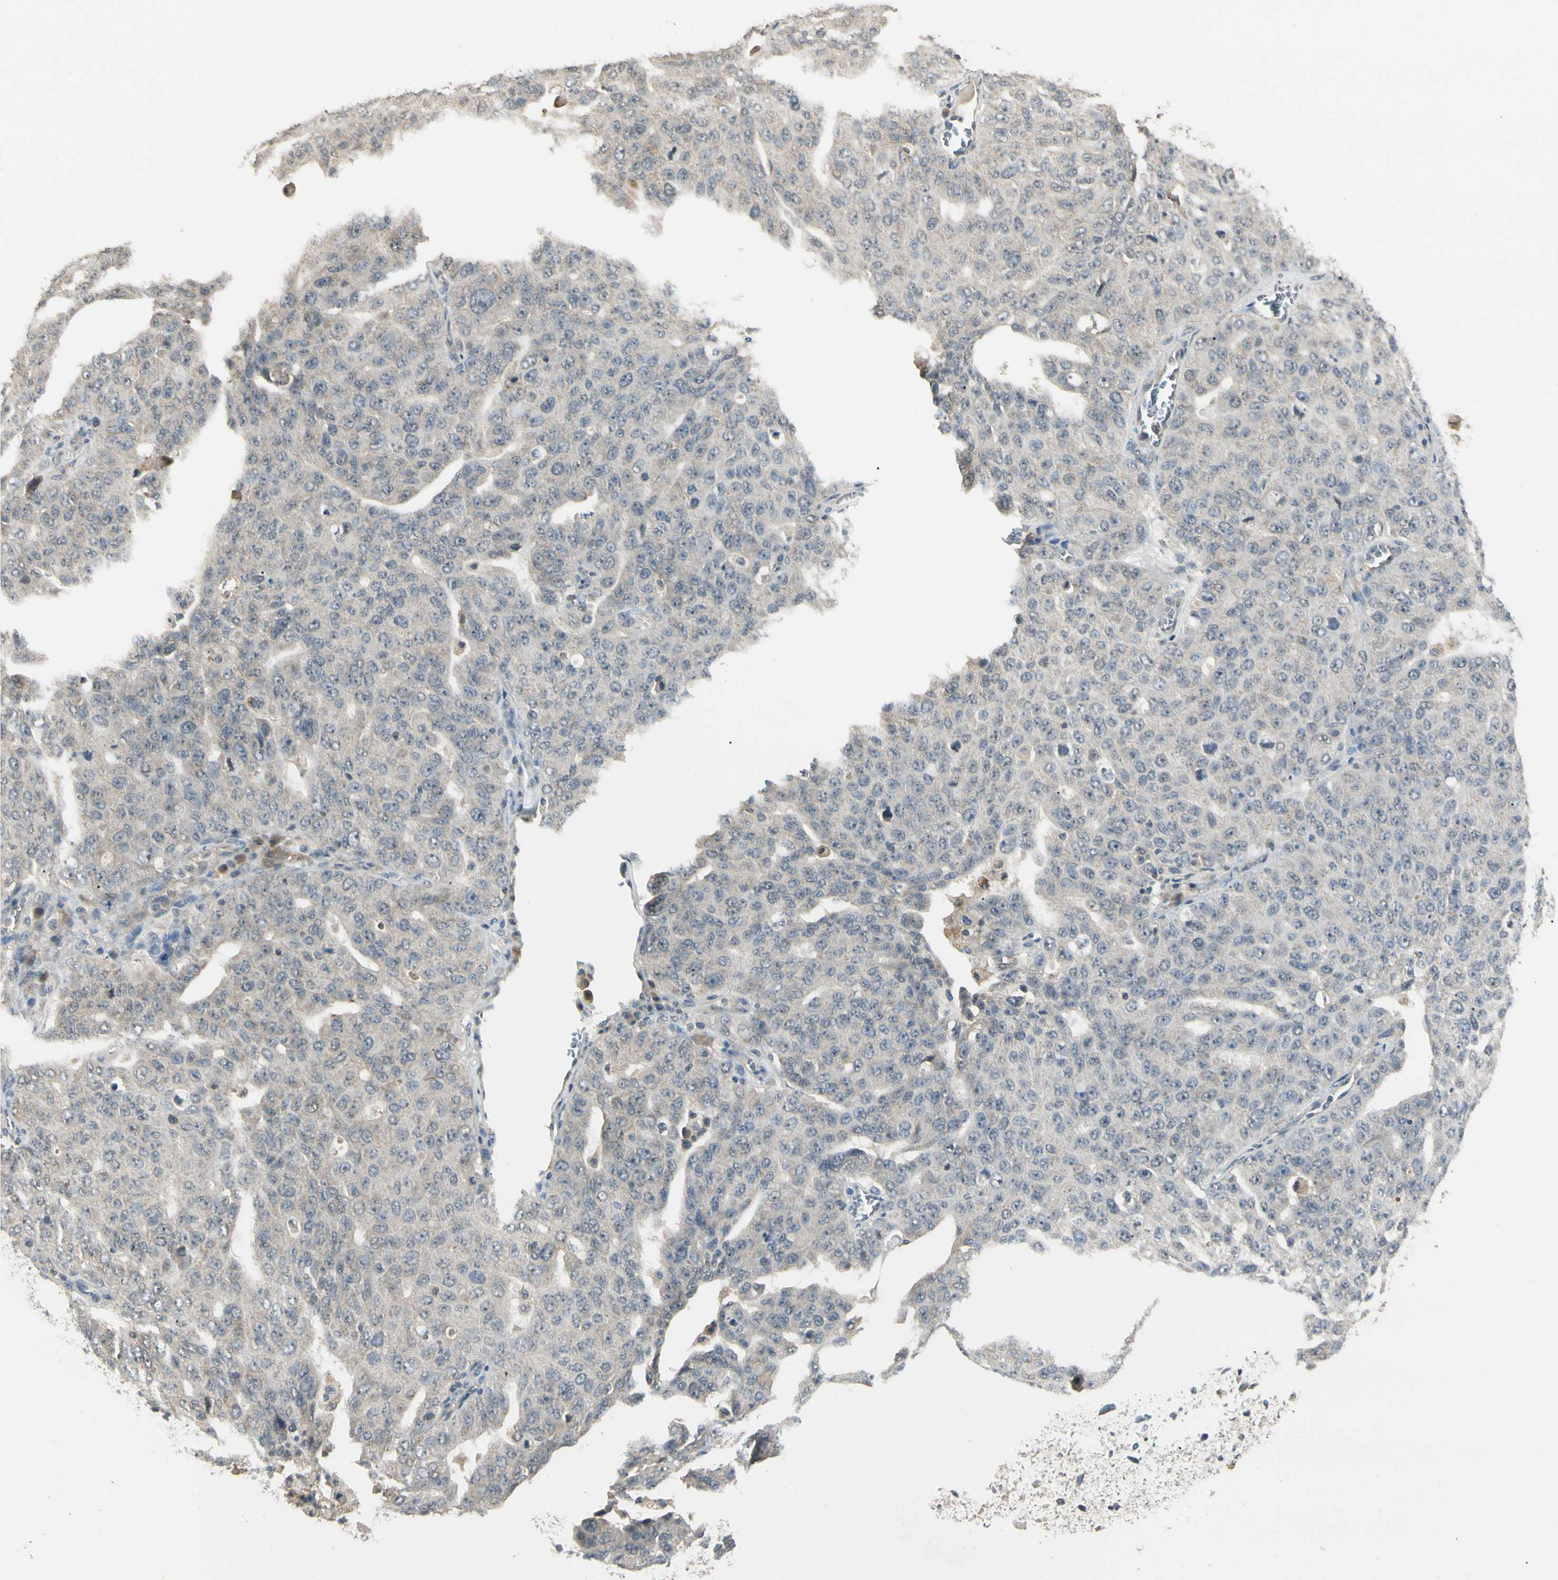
{"staining": {"intensity": "weak", "quantity": "25%-75%", "location": "cytoplasmic/membranous"}, "tissue": "ovarian cancer", "cell_type": "Tumor cells", "image_type": "cancer", "snomed": [{"axis": "morphology", "description": "Carcinoma, endometroid"}, {"axis": "topography", "description": "Ovary"}], "caption": "The photomicrograph reveals immunohistochemical staining of ovarian cancer. There is weak cytoplasmic/membranous positivity is present in approximately 25%-75% of tumor cells.", "gene": "SGCA", "patient": {"sex": "female", "age": 62}}